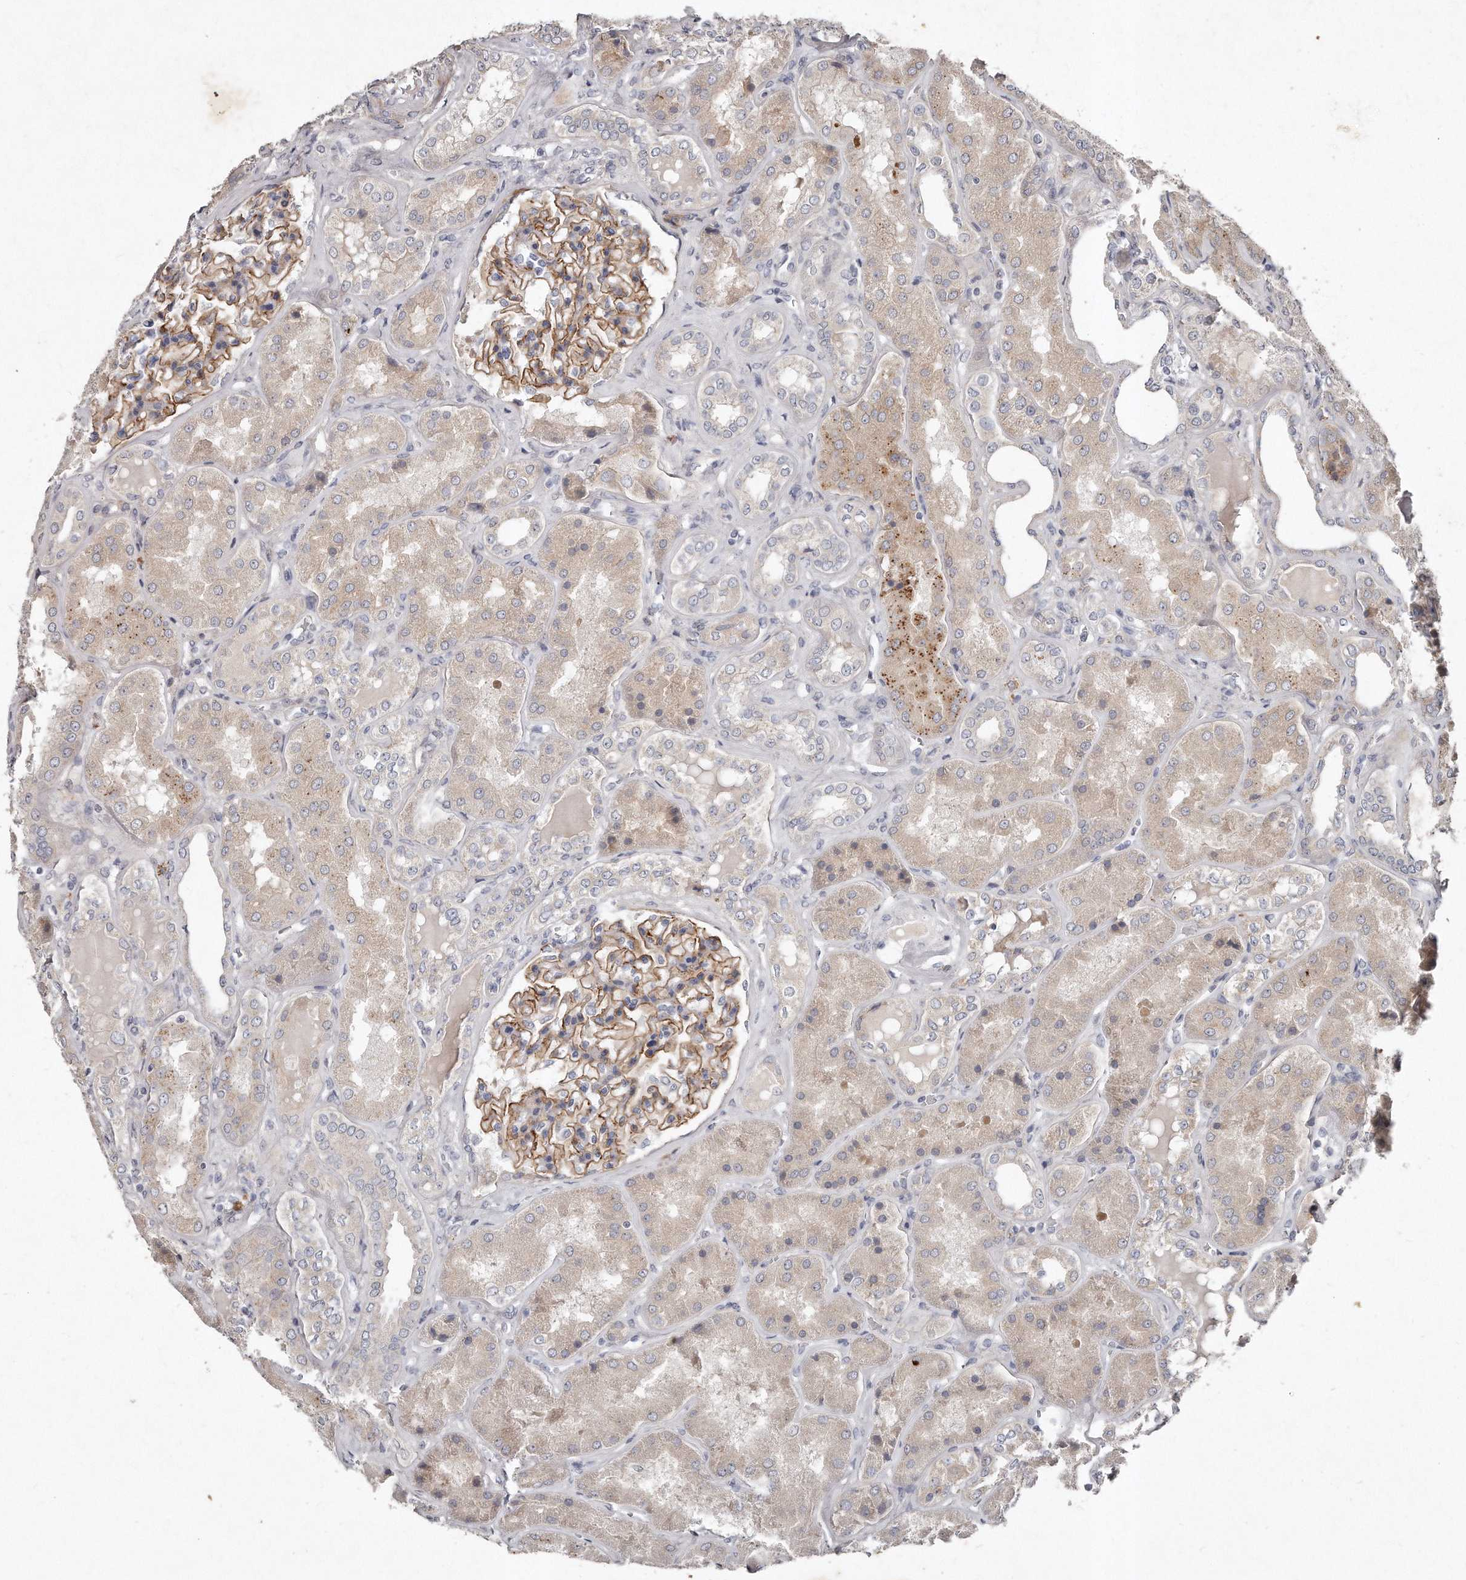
{"staining": {"intensity": "moderate", "quantity": ">75%", "location": "cytoplasmic/membranous"}, "tissue": "kidney", "cell_type": "Cells in glomeruli", "image_type": "normal", "snomed": [{"axis": "morphology", "description": "Normal tissue, NOS"}, {"axis": "topography", "description": "Kidney"}], "caption": "Cells in glomeruli exhibit medium levels of moderate cytoplasmic/membranous expression in about >75% of cells in normal human kidney. Using DAB (brown) and hematoxylin (blue) stains, captured at high magnification using brightfield microscopy.", "gene": "TECR", "patient": {"sex": "female", "age": 56}}